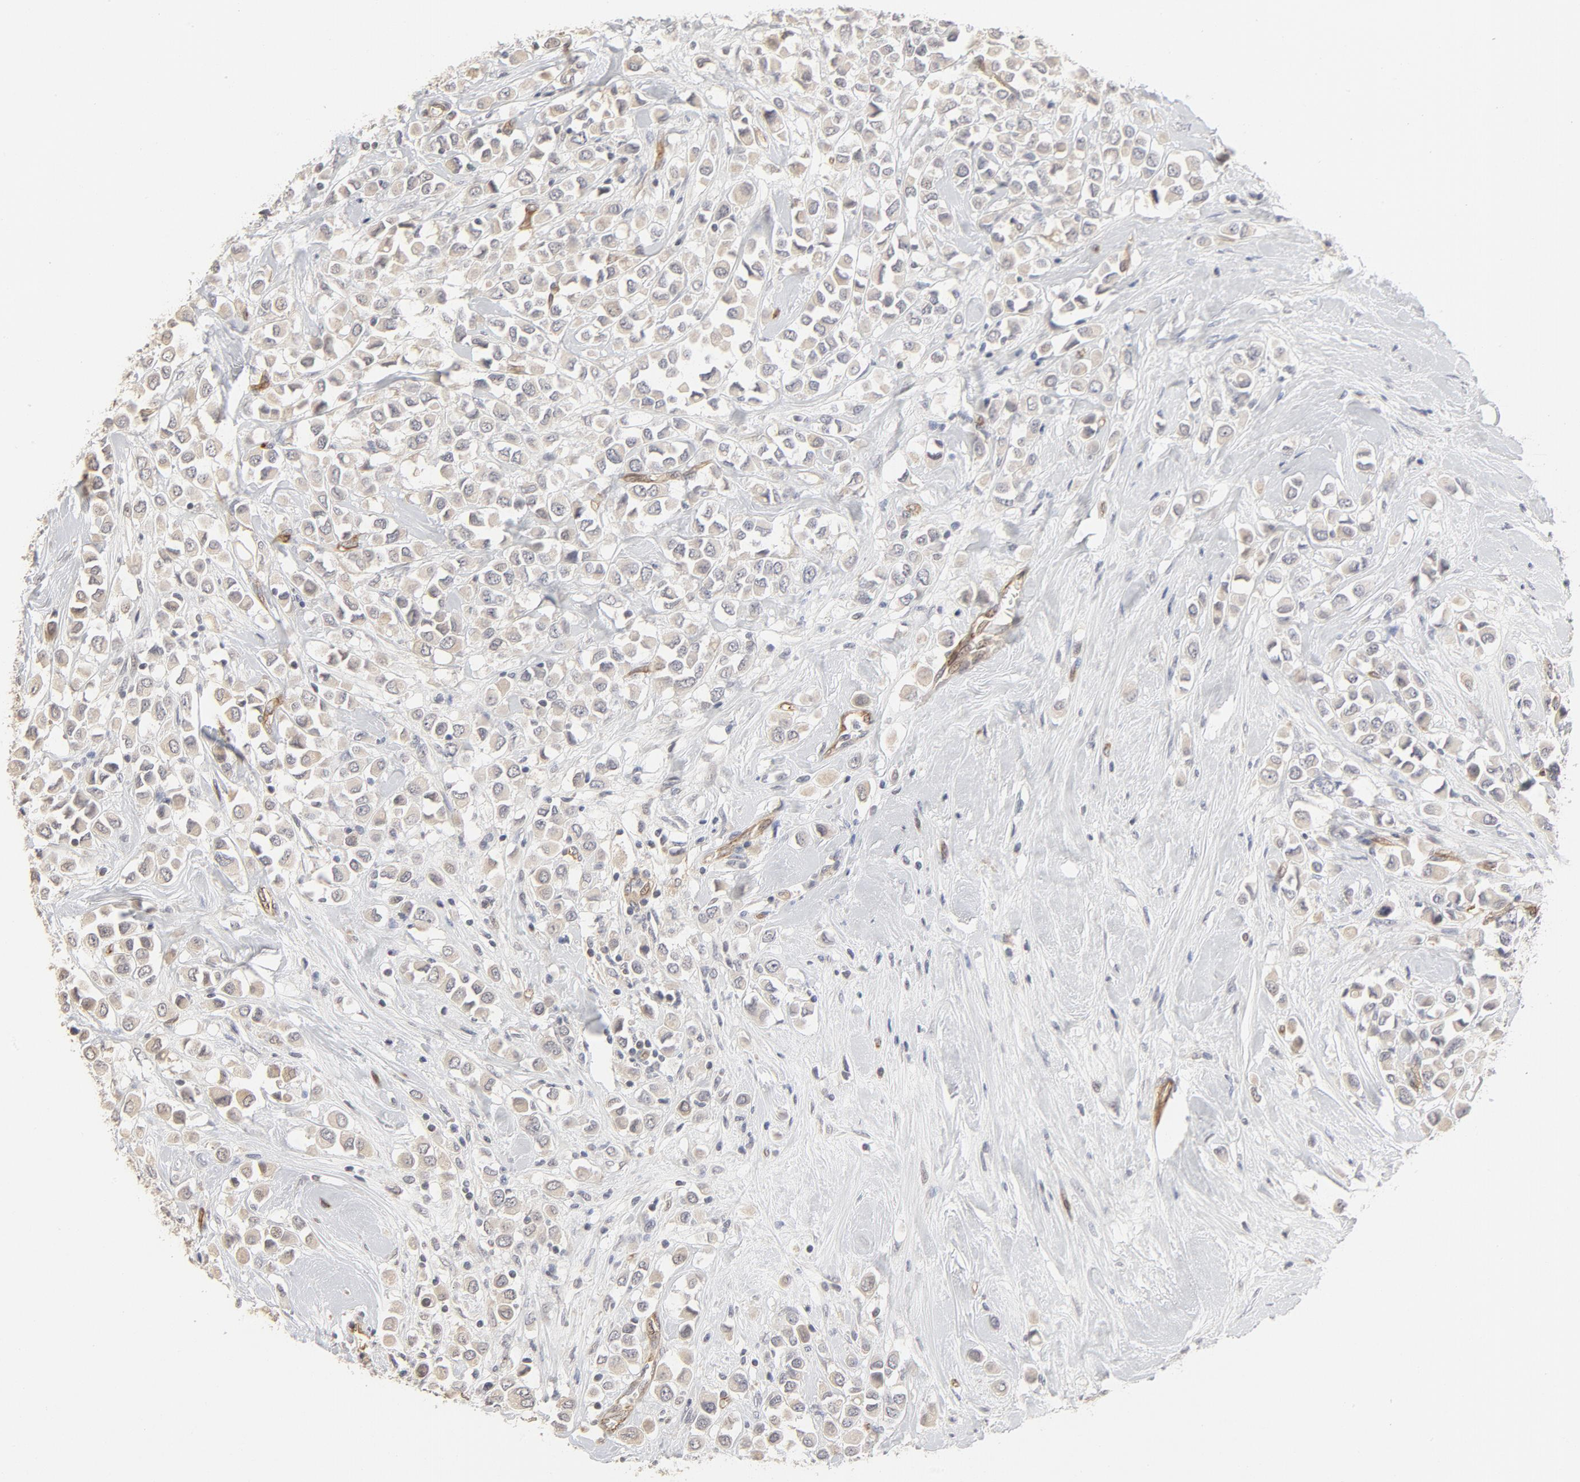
{"staining": {"intensity": "negative", "quantity": "none", "location": "none"}, "tissue": "breast cancer", "cell_type": "Tumor cells", "image_type": "cancer", "snomed": [{"axis": "morphology", "description": "Duct carcinoma"}, {"axis": "topography", "description": "Breast"}], "caption": "Human breast intraductal carcinoma stained for a protein using immunohistochemistry (IHC) shows no expression in tumor cells.", "gene": "MAGED4", "patient": {"sex": "female", "age": 61}}